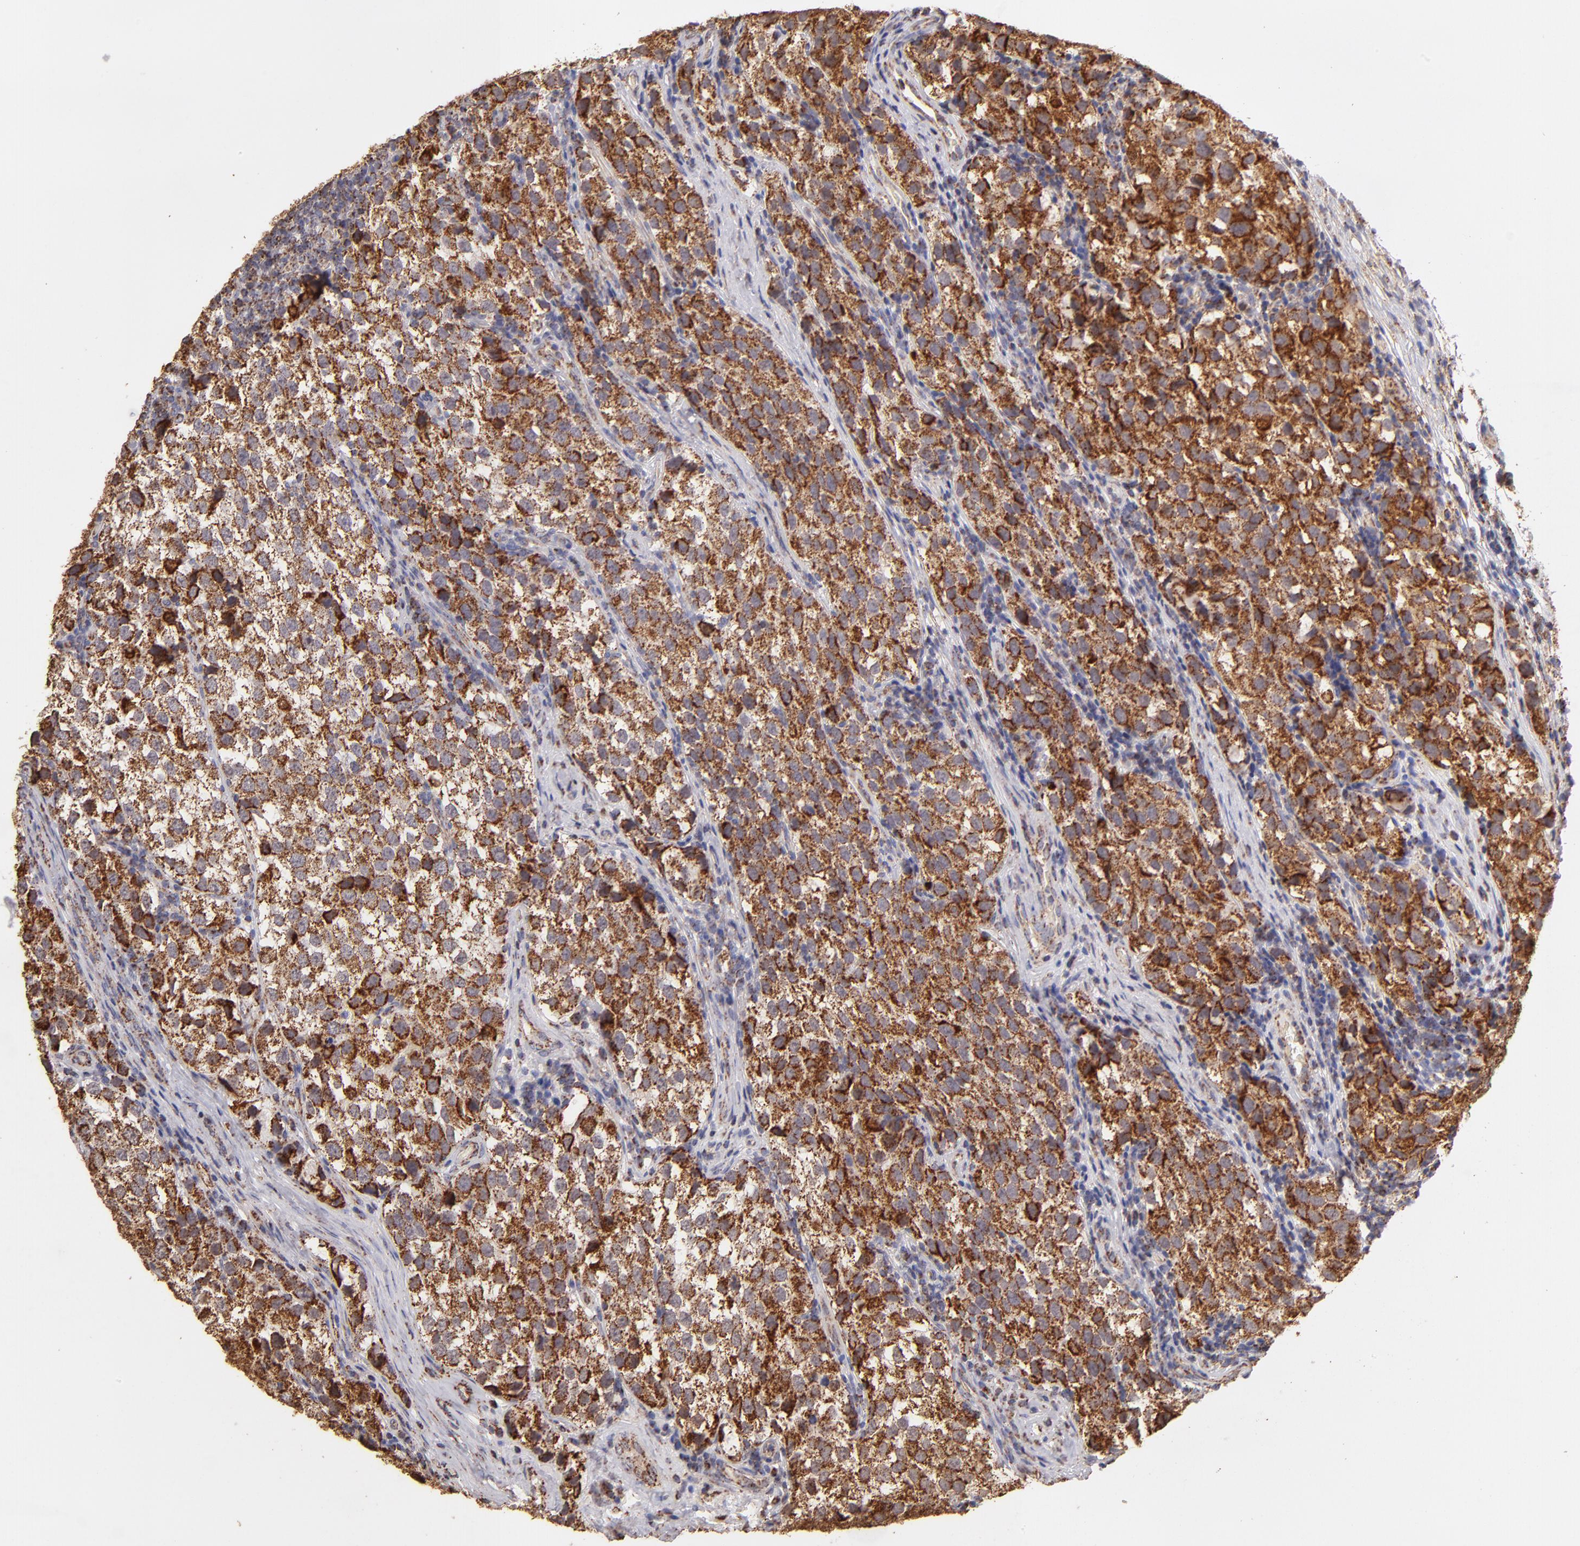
{"staining": {"intensity": "strong", "quantity": ">75%", "location": "cytoplasmic/membranous"}, "tissue": "testis cancer", "cell_type": "Tumor cells", "image_type": "cancer", "snomed": [{"axis": "morphology", "description": "Seminoma, NOS"}, {"axis": "topography", "description": "Testis"}], "caption": "Protein staining of testis seminoma tissue exhibits strong cytoplasmic/membranous staining in about >75% of tumor cells. (DAB IHC with brightfield microscopy, high magnification).", "gene": "DLST", "patient": {"sex": "male", "age": 39}}